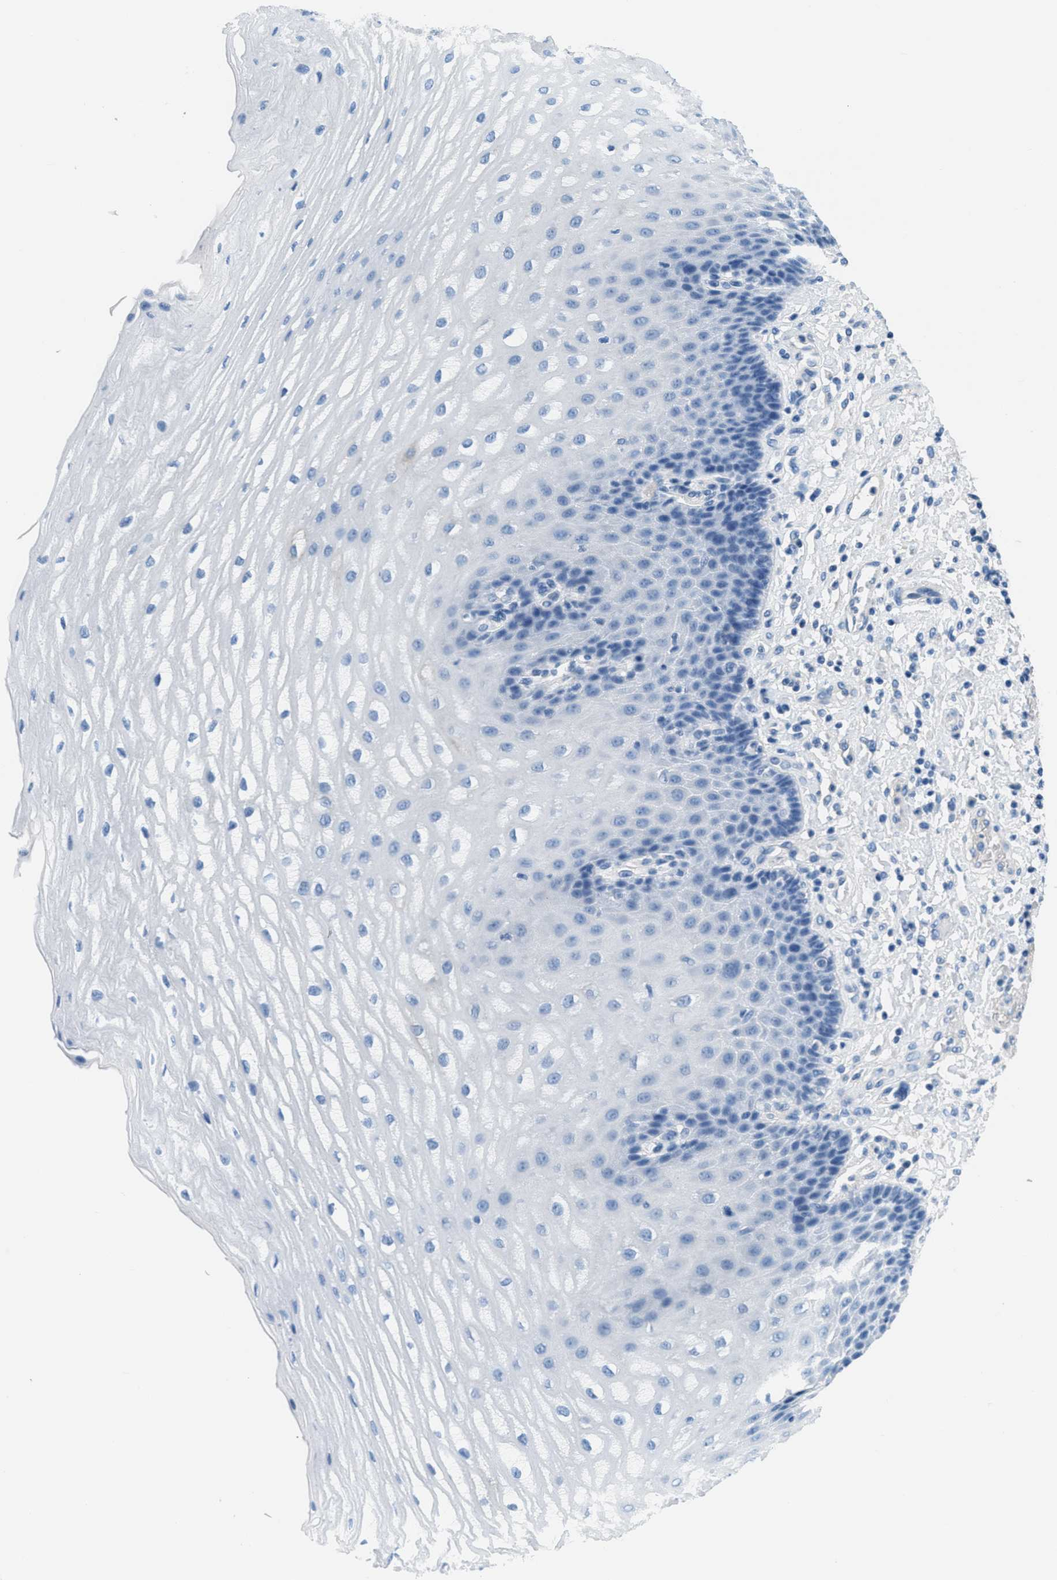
{"staining": {"intensity": "negative", "quantity": "none", "location": "none"}, "tissue": "esophagus", "cell_type": "Squamous epithelial cells", "image_type": "normal", "snomed": [{"axis": "morphology", "description": "Normal tissue, NOS"}, {"axis": "topography", "description": "Esophagus"}], "caption": "Immunohistochemistry (IHC) of unremarkable esophagus displays no positivity in squamous epithelial cells.", "gene": "MGARP", "patient": {"sex": "male", "age": 54}}